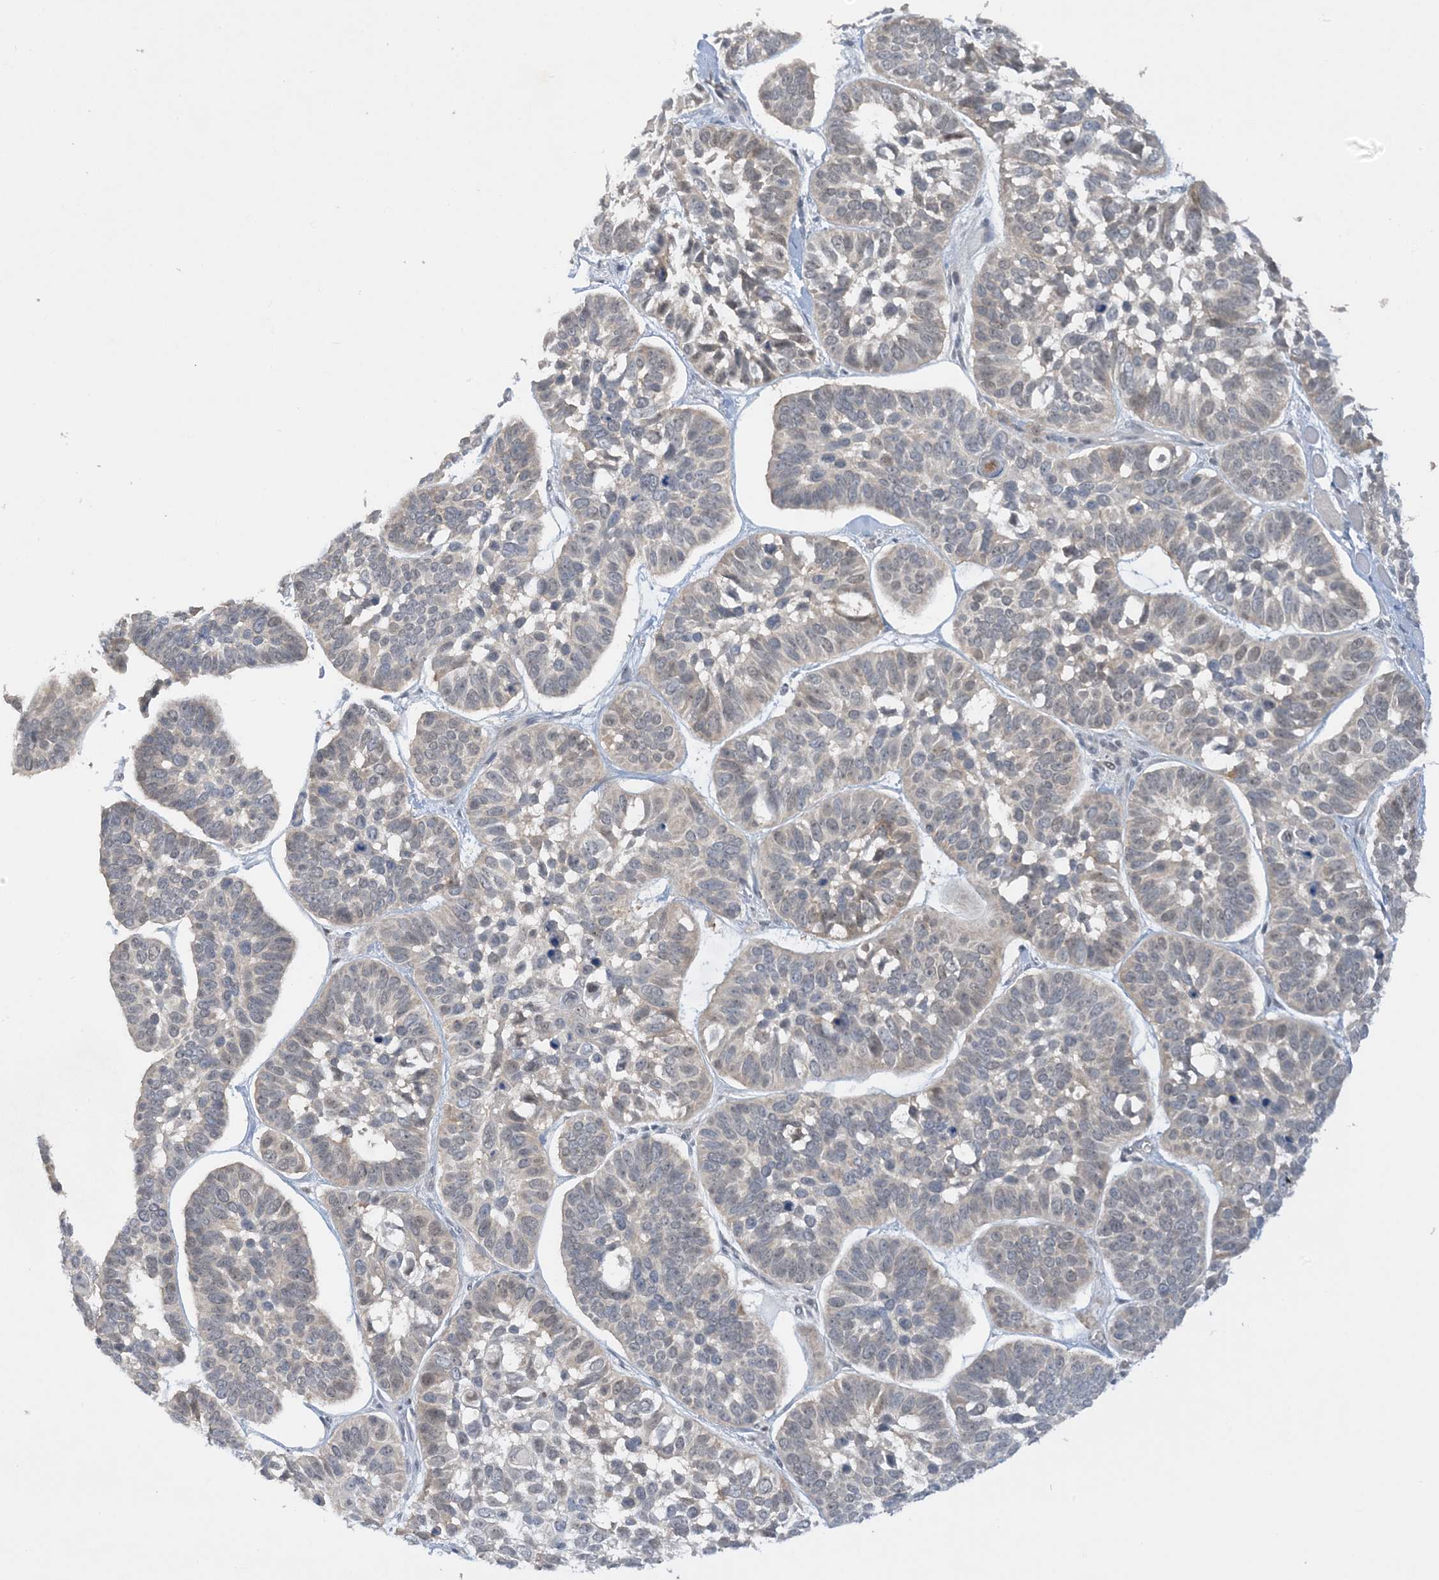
{"staining": {"intensity": "negative", "quantity": "none", "location": "none"}, "tissue": "skin cancer", "cell_type": "Tumor cells", "image_type": "cancer", "snomed": [{"axis": "morphology", "description": "Basal cell carcinoma"}, {"axis": "topography", "description": "Skin"}], "caption": "IHC image of skin basal cell carcinoma stained for a protein (brown), which exhibits no expression in tumor cells. (Brightfield microscopy of DAB immunohistochemistry (IHC) at high magnification).", "gene": "UBE2E1", "patient": {"sex": "male", "age": 62}}